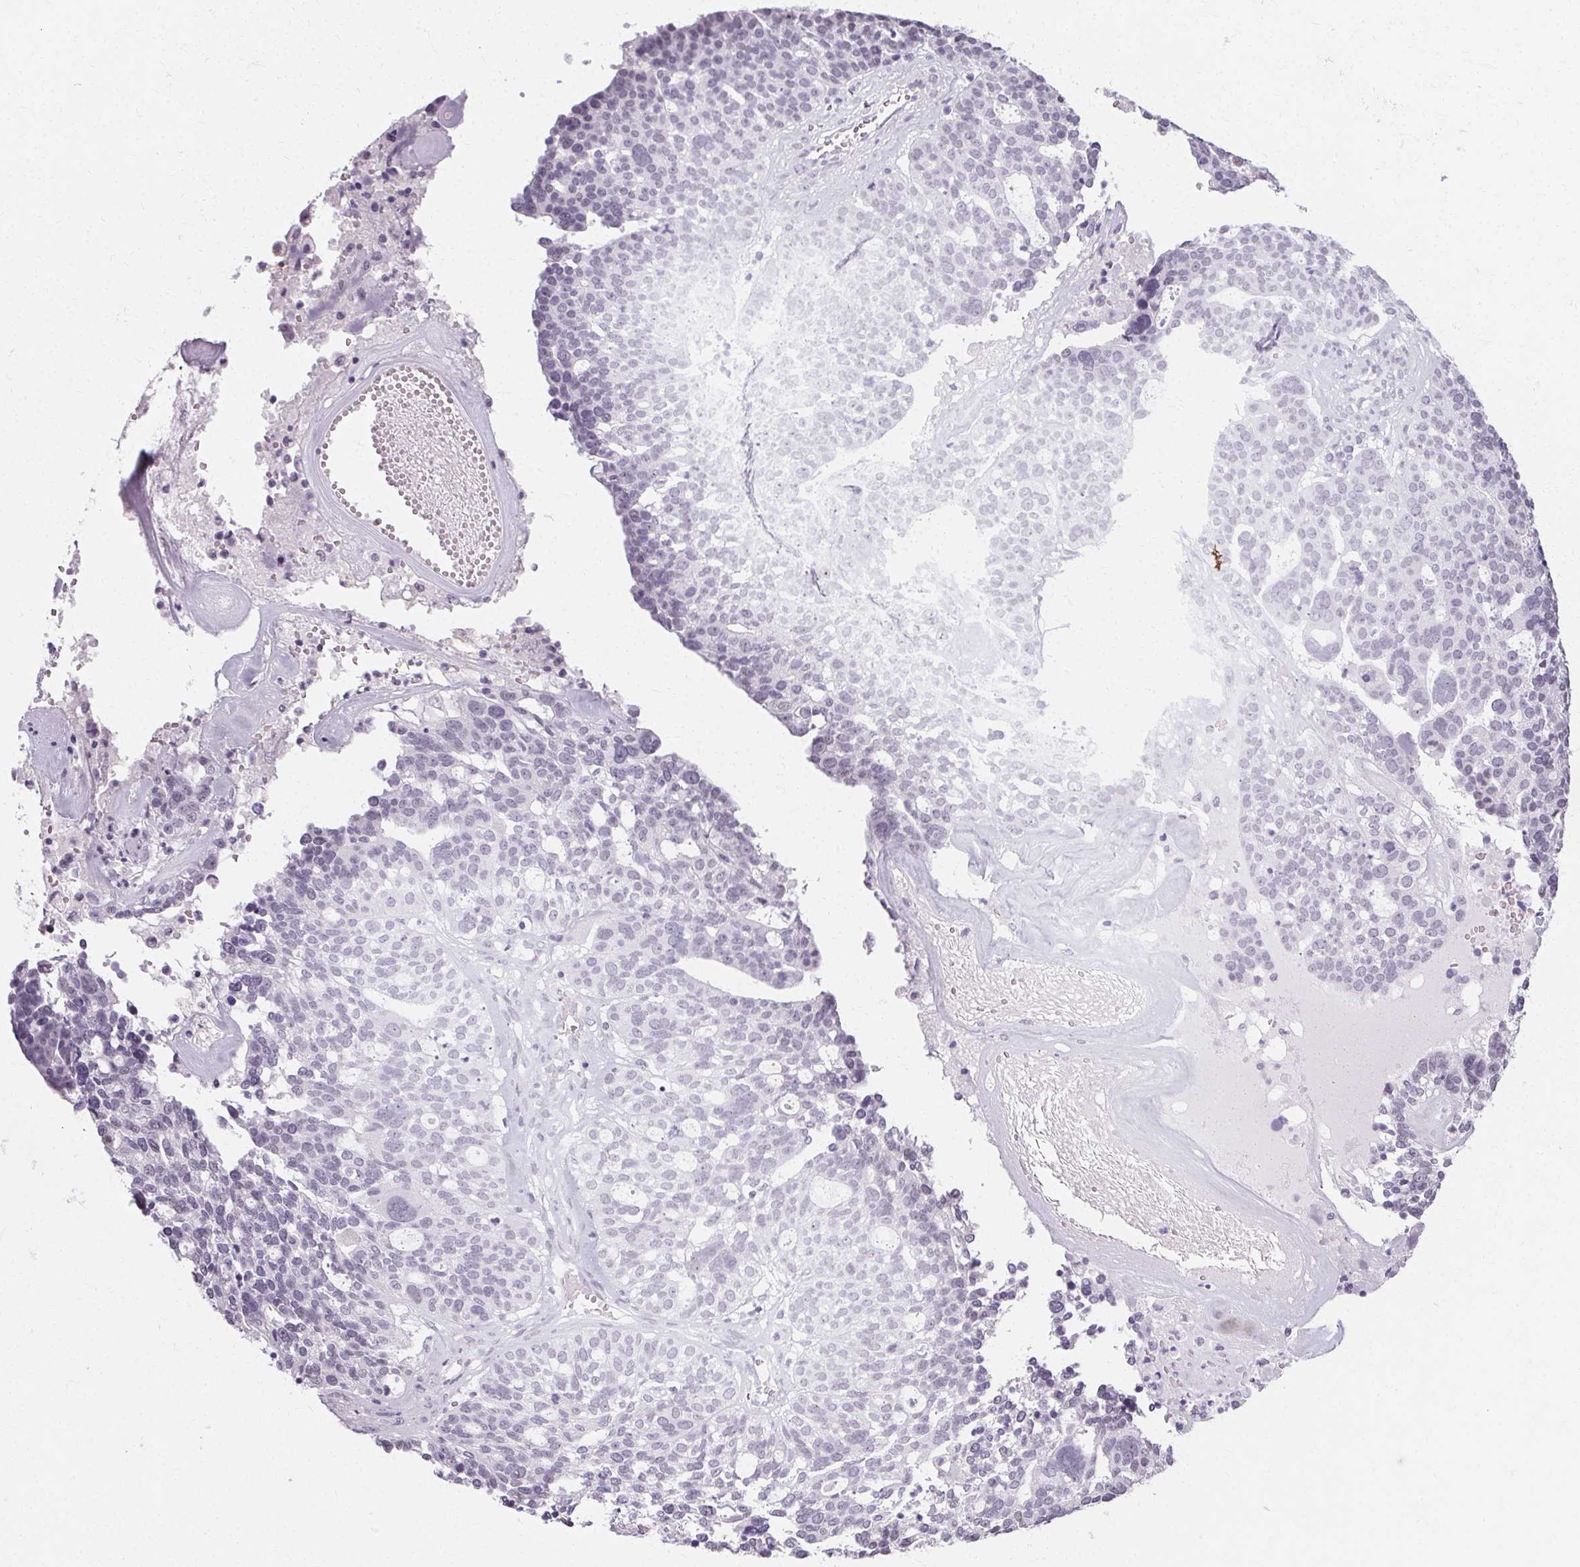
{"staining": {"intensity": "negative", "quantity": "none", "location": "none"}, "tissue": "ovarian cancer", "cell_type": "Tumor cells", "image_type": "cancer", "snomed": [{"axis": "morphology", "description": "Cystadenocarcinoma, serous, NOS"}, {"axis": "topography", "description": "Ovary"}], "caption": "Tumor cells are negative for brown protein staining in serous cystadenocarcinoma (ovarian).", "gene": "SYNPR", "patient": {"sex": "female", "age": 59}}